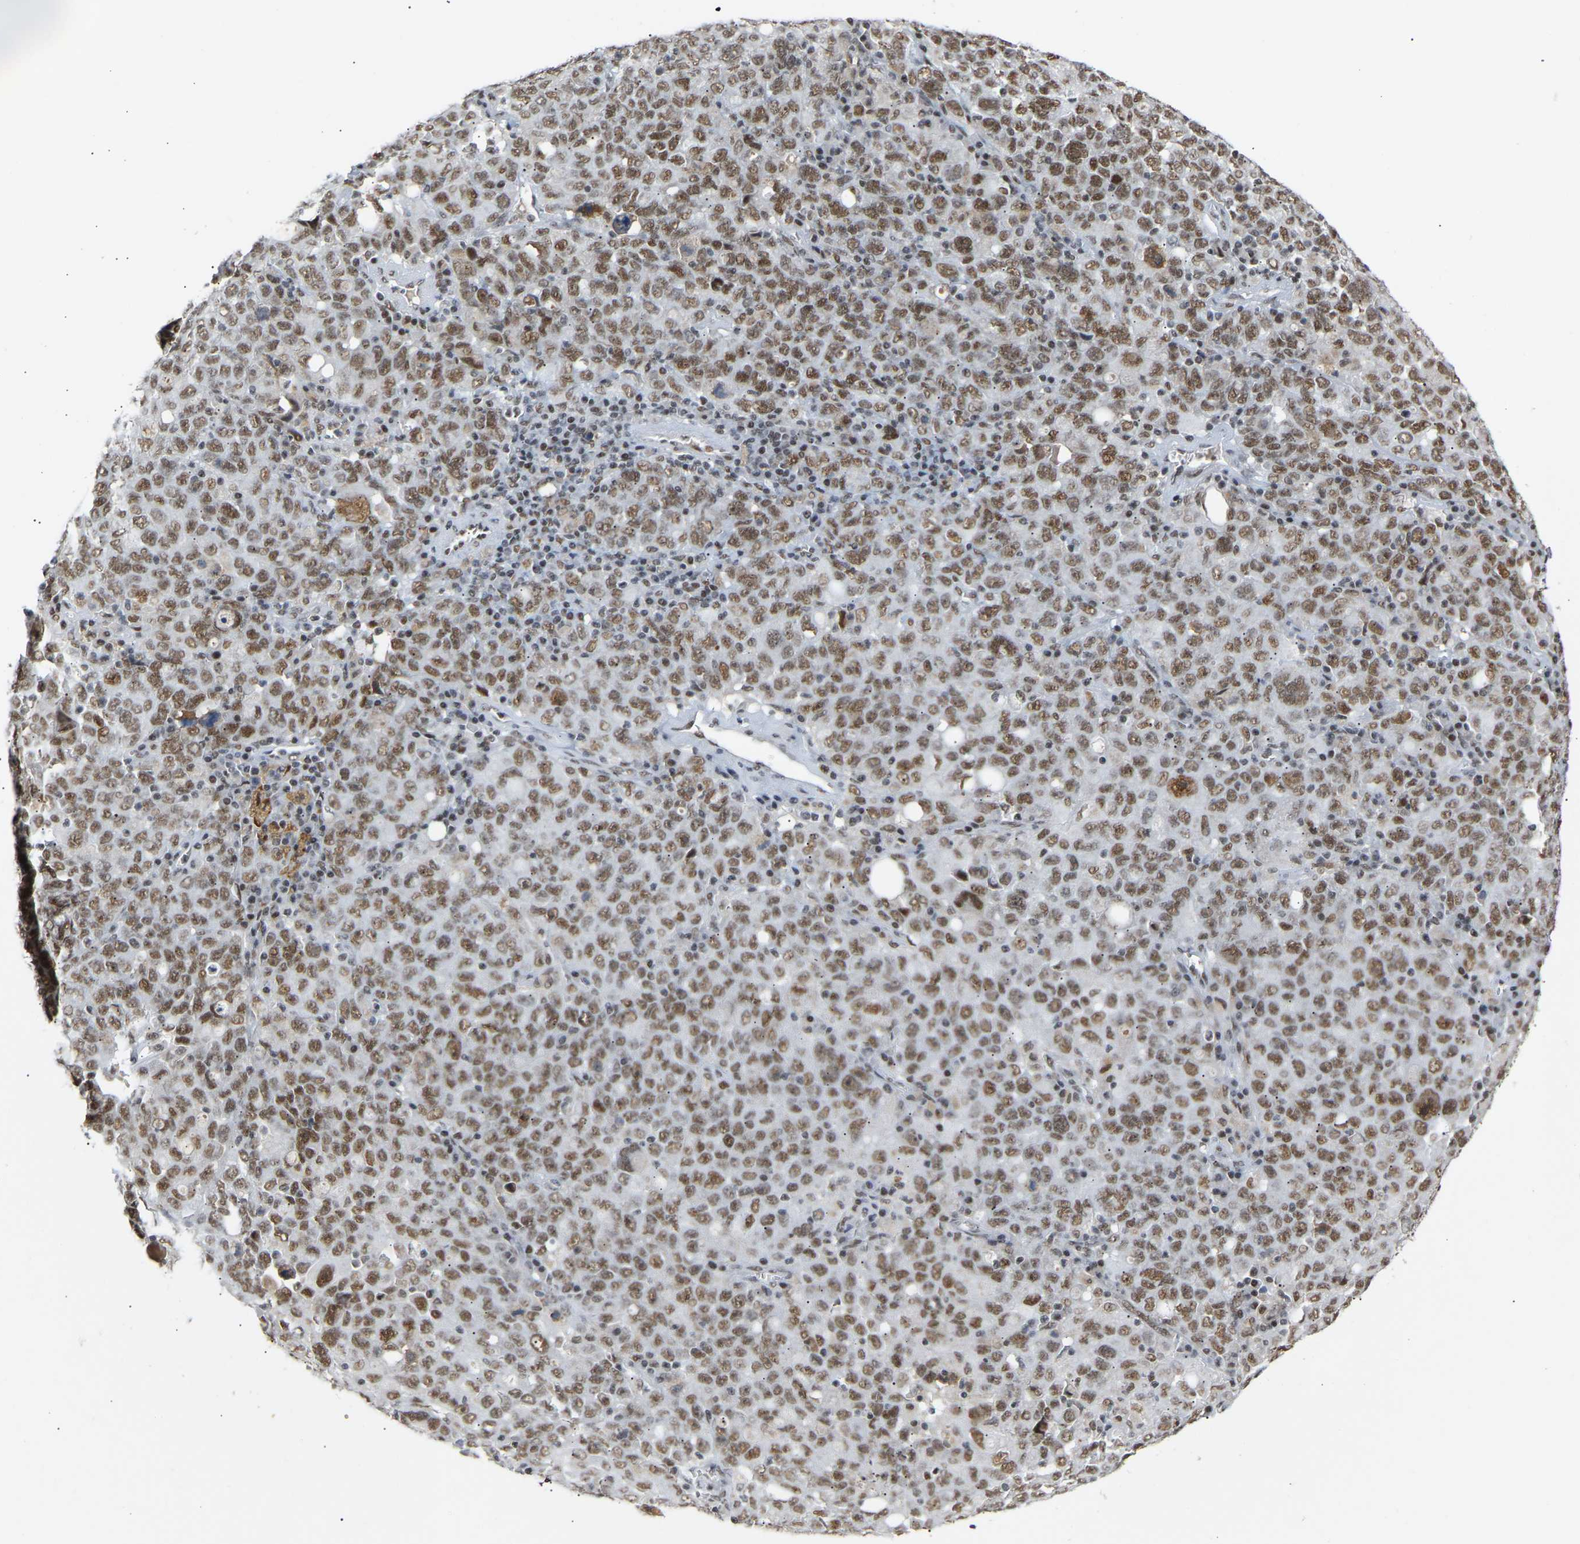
{"staining": {"intensity": "moderate", "quantity": ">75%", "location": "nuclear"}, "tissue": "ovarian cancer", "cell_type": "Tumor cells", "image_type": "cancer", "snomed": [{"axis": "morphology", "description": "Carcinoma, endometroid"}, {"axis": "topography", "description": "Ovary"}], "caption": "Ovarian cancer (endometroid carcinoma) stained for a protein displays moderate nuclear positivity in tumor cells.", "gene": "NELFB", "patient": {"sex": "female", "age": 62}}